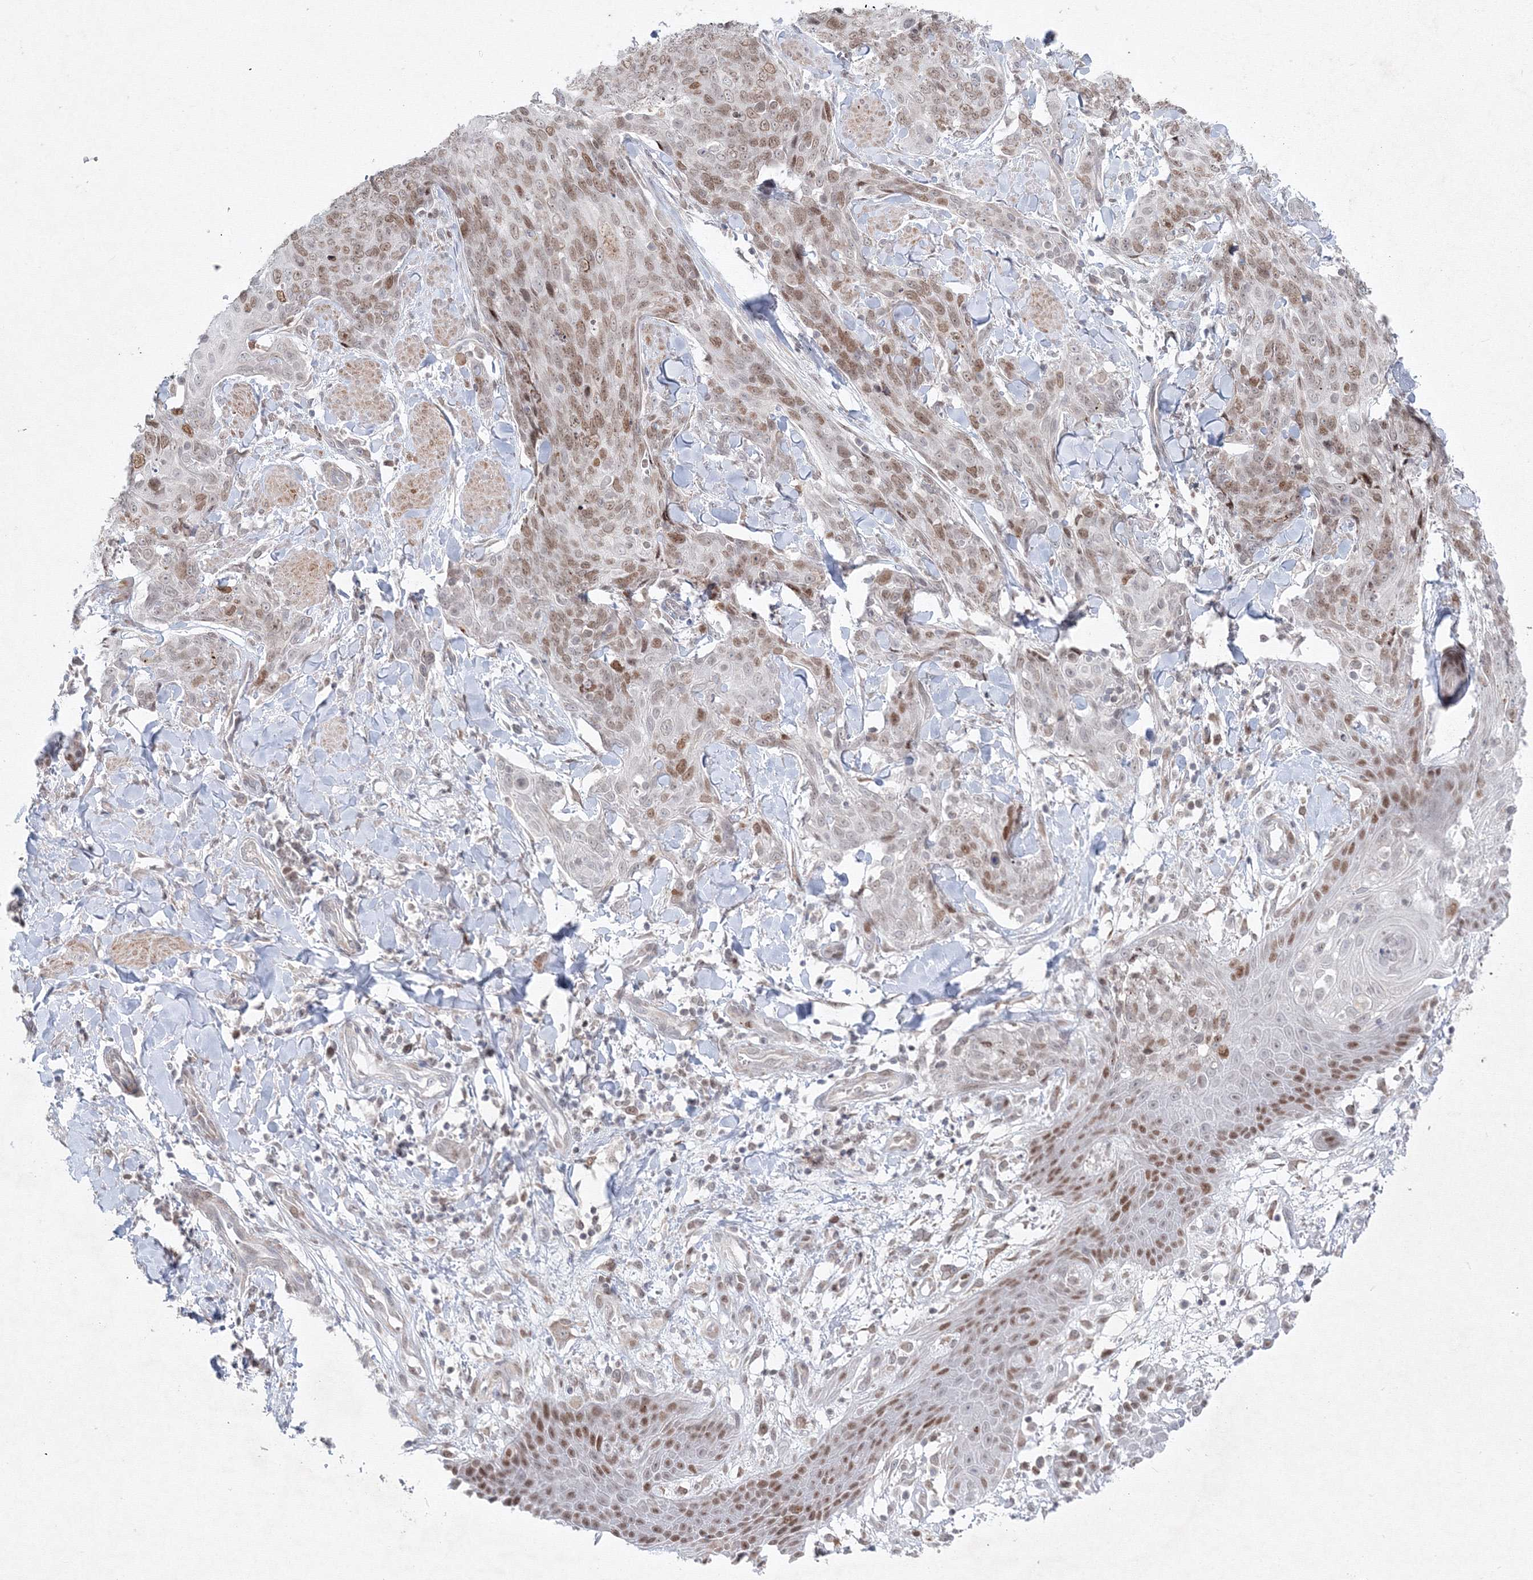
{"staining": {"intensity": "weak", "quantity": "25%-75%", "location": "nuclear"}, "tissue": "skin cancer", "cell_type": "Tumor cells", "image_type": "cancer", "snomed": [{"axis": "morphology", "description": "Squamous cell carcinoma, NOS"}, {"axis": "topography", "description": "Skin"}, {"axis": "topography", "description": "Vulva"}], "caption": "IHC of human squamous cell carcinoma (skin) displays low levels of weak nuclear staining in about 25%-75% of tumor cells.", "gene": "KIF4A", "patient": {"sex": "female", "age": 85}}